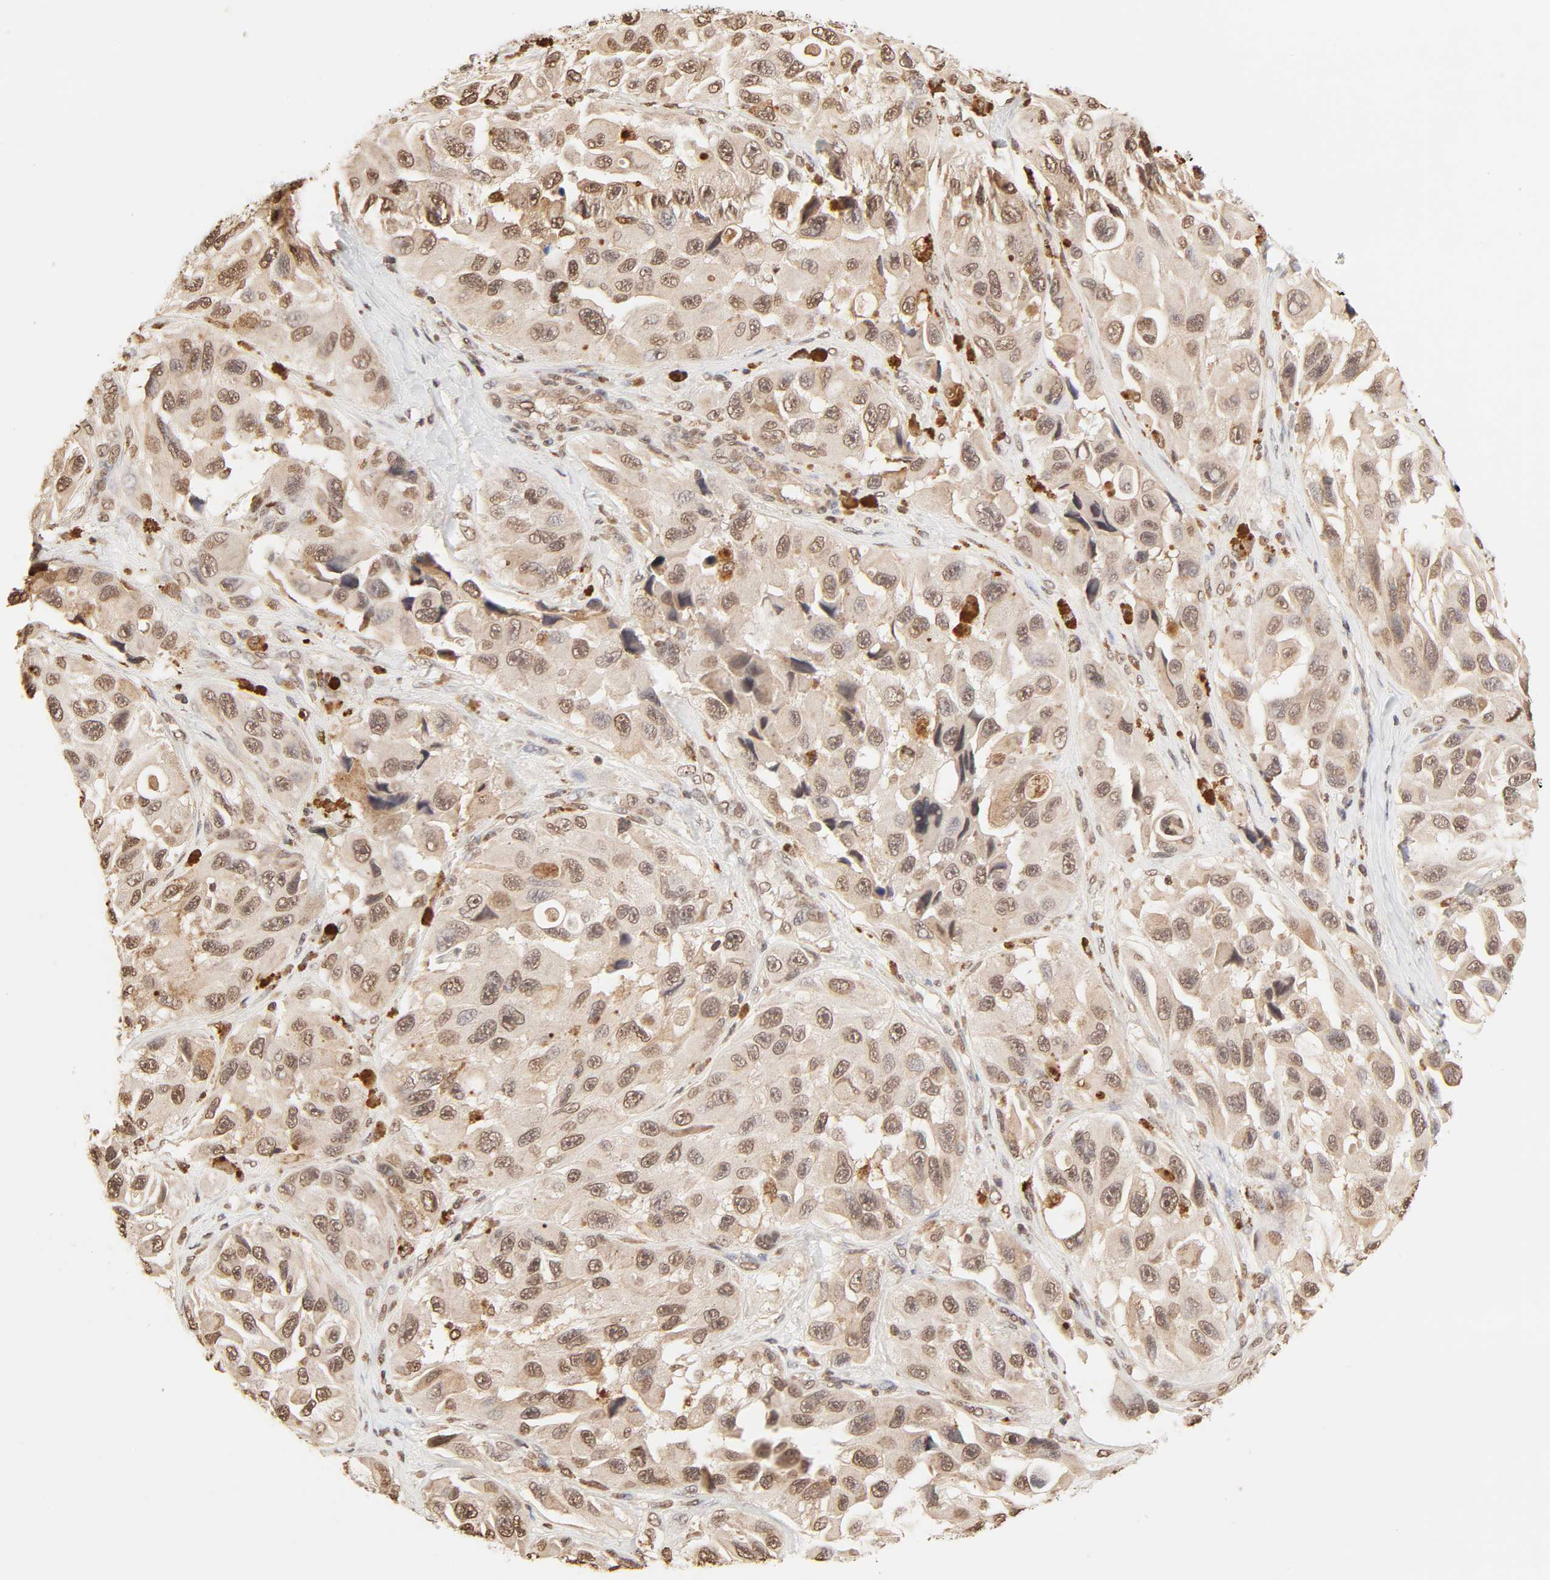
{"staining": {"intensity": "moderate", "quantity": ">75%", "location": "cytoplasmic/membranous,nuclear"}, "tissue": "melanoma", "cell_type": "Tumor cells", "image_type": "cancer", "snomed": [{"axis": "morphology", "description": "Malignant melanoma, NOS"}, {"axis": "topography", "description": "Skin"}], "caption": "Melanoma tissue demonstrates moderate cytoplasmic/membranous and nuclear expression in approximately >75% of tumor cells", "gene": "TBL1X", "patient": {"sex": "female", "age": 73}}